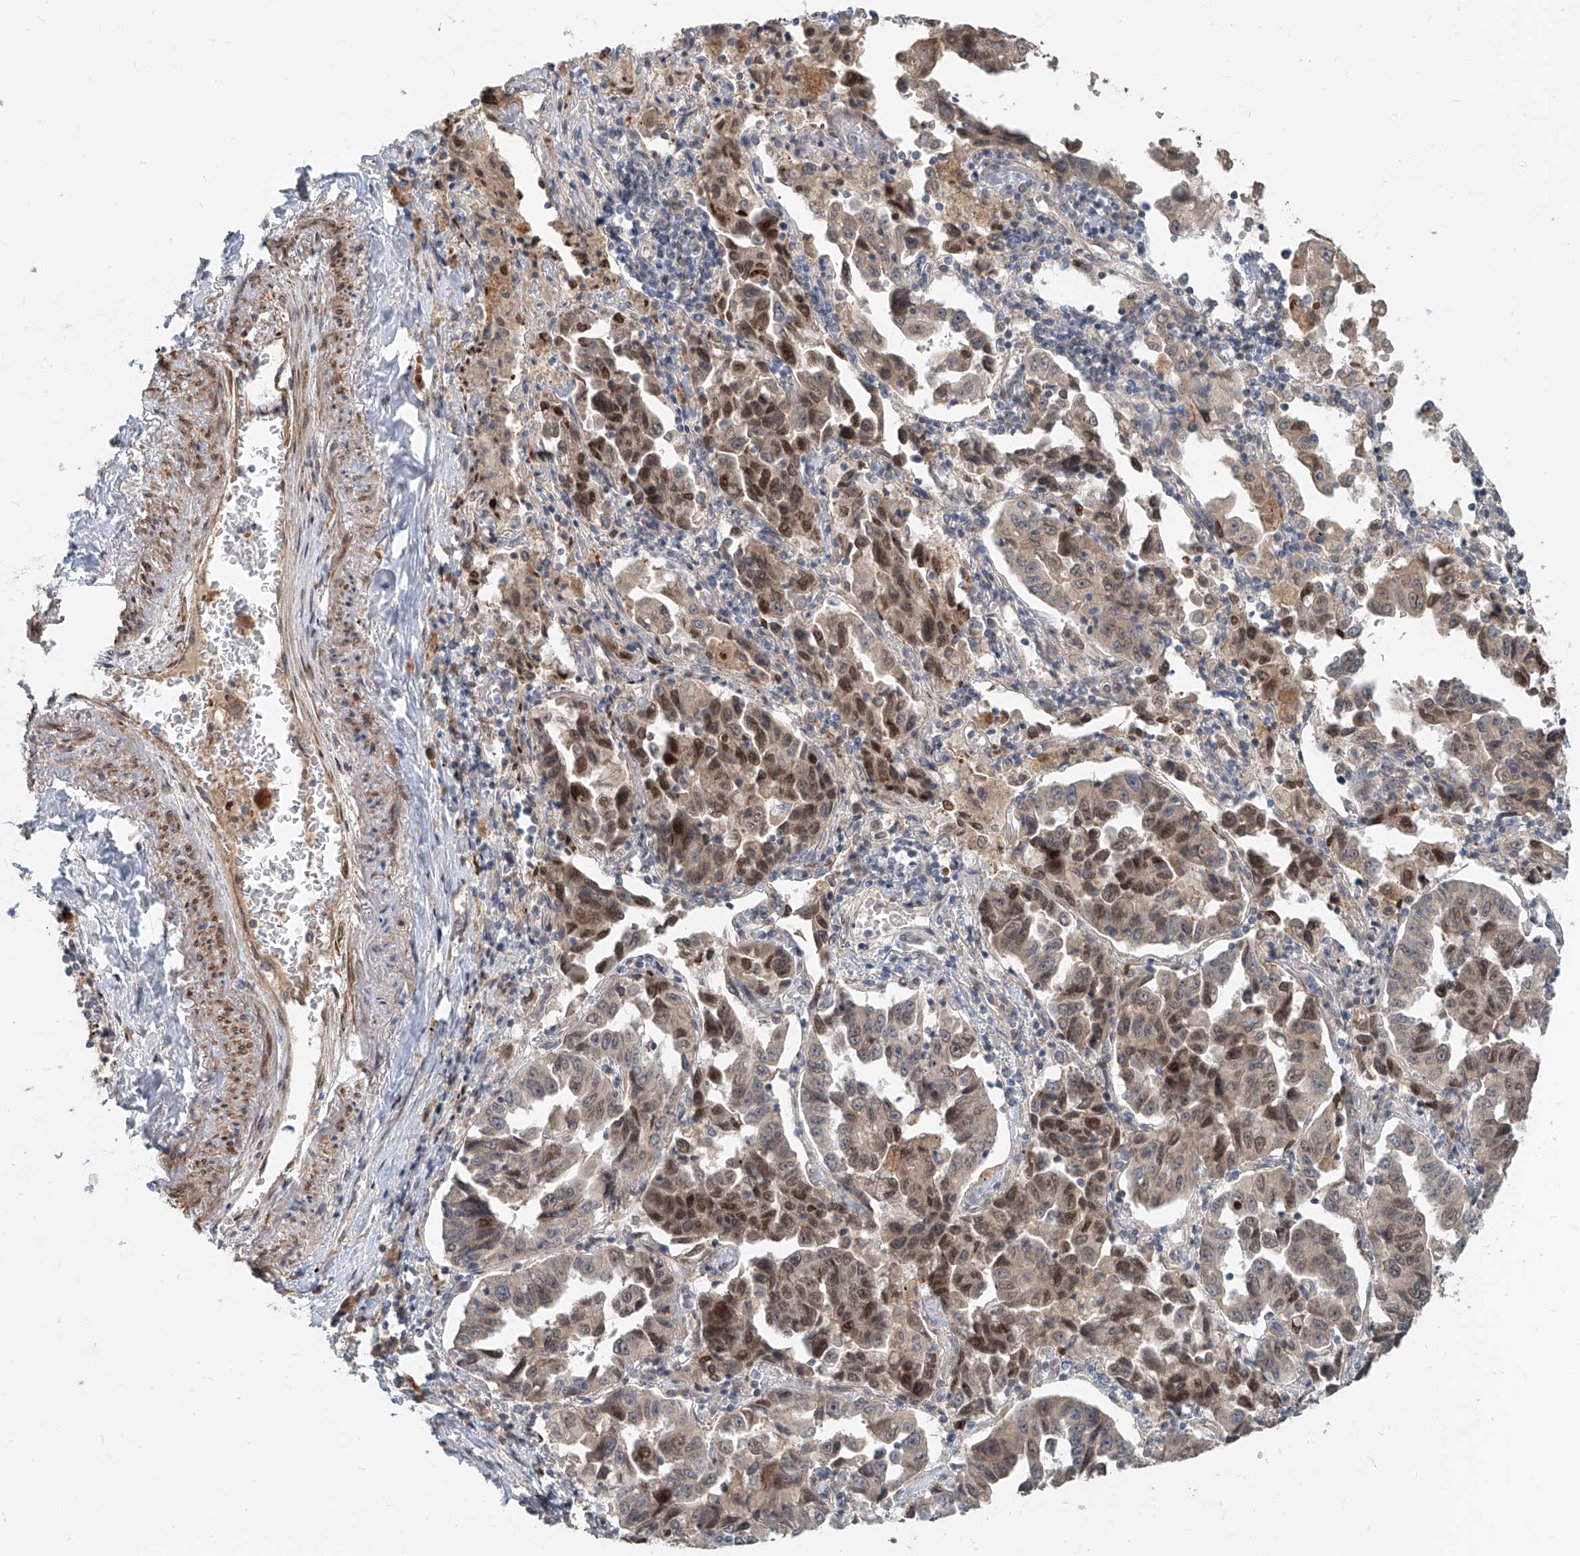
{"staining": {"intensity": "moderate", "quantity": "25%-75%", "location": "nuclear"}, "tissue": "lung cancer", "cell_type": "Tumor cells", "image_type": "cancer", "snomed": [{"axis": "morphology", "description": "Adenocarcinoma, NOS"}, {"axis": "topography", "description": "Lung"}], "caption": "An immunohistochemistry histopathology image of tumor tissue is shown. Protein staining in brown highlights moderate nuclear positivity in adenocarcinoma (lung) within tumor cells.", "gene": "SASH1", "patient": {"sex": "female", "age": 51}}